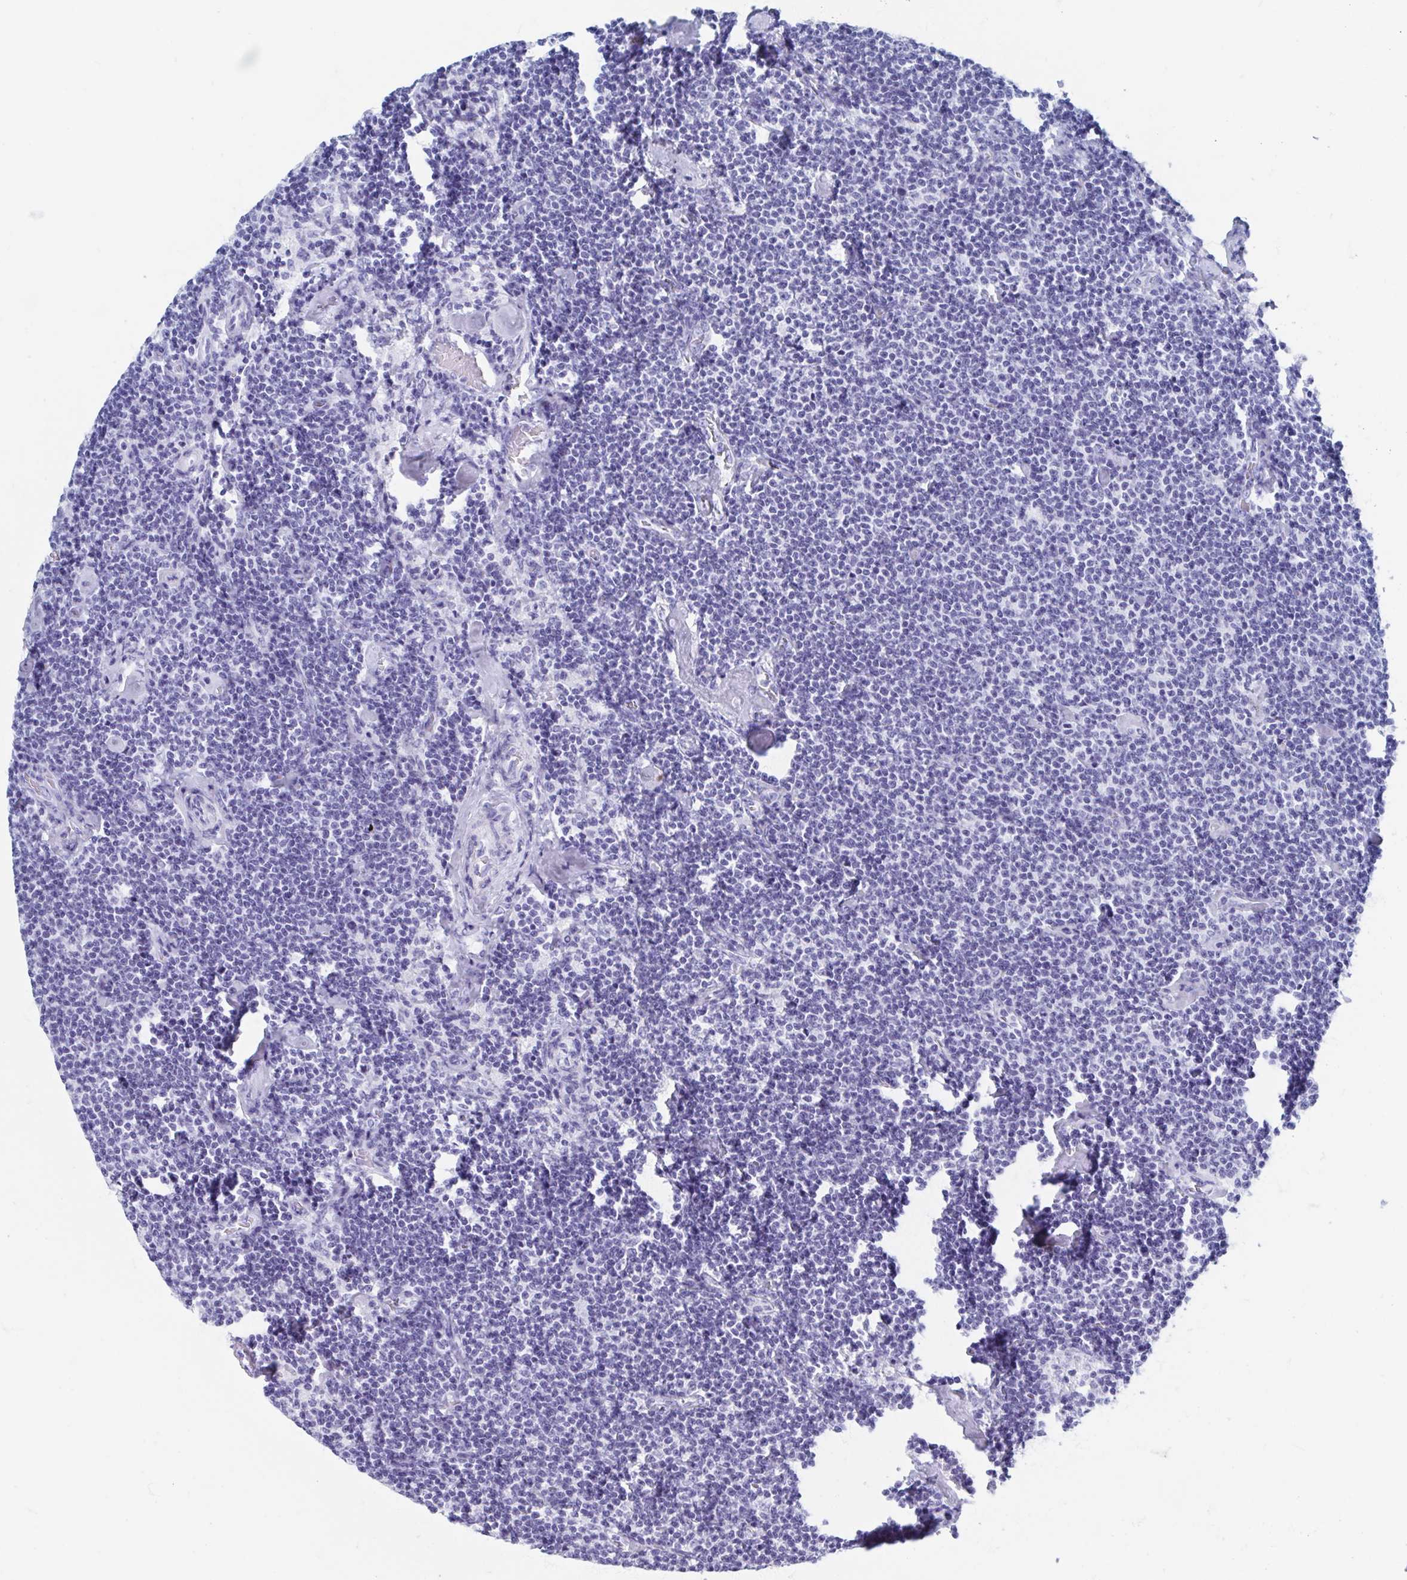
{"staining": {"intensity": "negative", "quantity": "none", "location": "none"}, "tissue": "lymphoma", "cell_type": "Tumor cells", "image_type": "cancer", "snomed": [{"axis": "morphology", "description": "Malignant lymphoma, non-Hodgkin's type, Low grade"}, {"axis": "topography", "description": "Lymph node"}], "caption": "A high-resolution image shows IHC staining of lymphoma, which reveals no significant expression in tumor cells.", "gene": "C10orf53", "patient": {"sex": "male", "age": 81}}